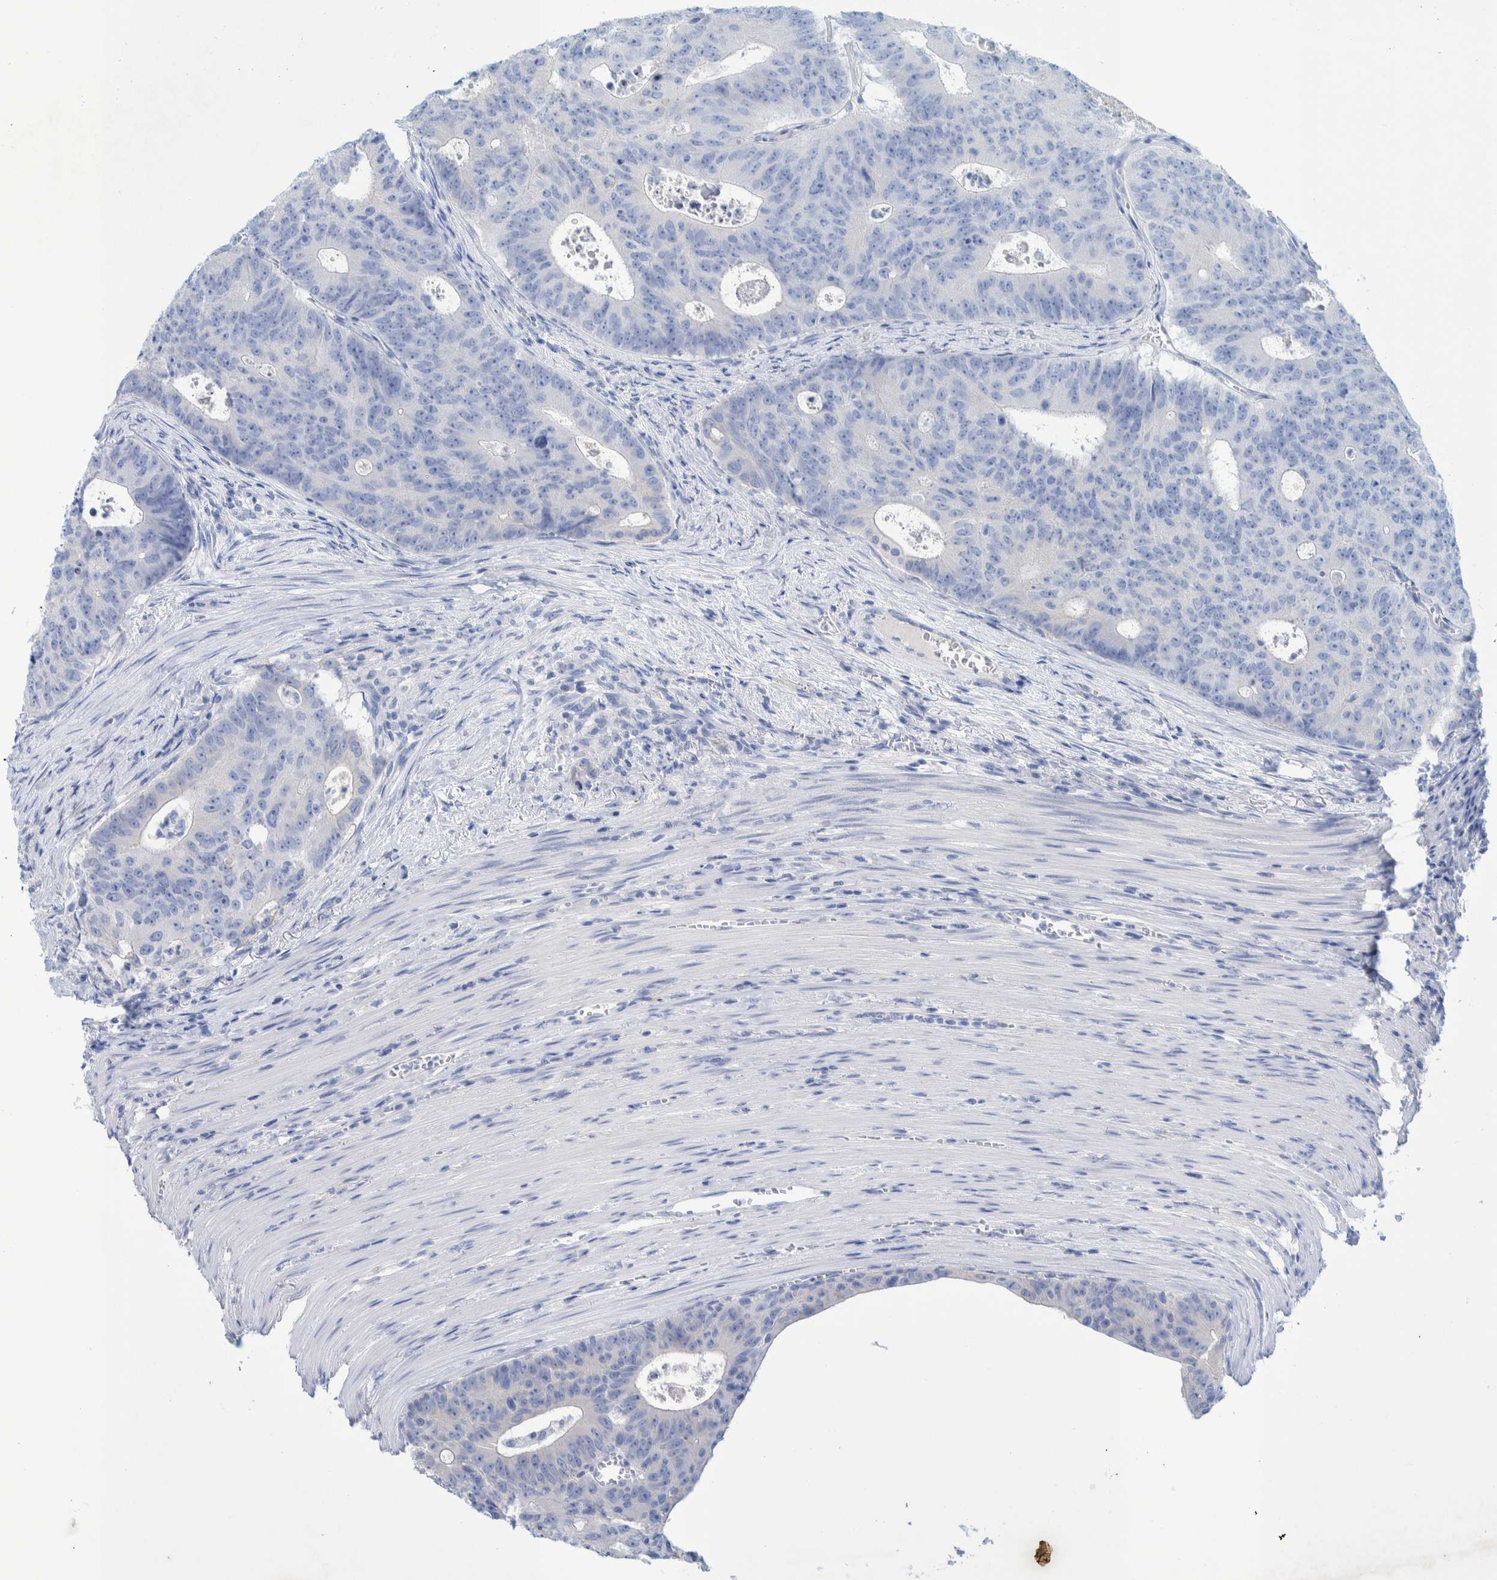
{"staining": {"intensity": "negative", "quantity": "none", "location": "none"}, "tissue": "colorectal cancer", "cell_type": "Tumor cells", "image_type": "cancer", "snomed": [{"axis": "morphology", "description": "Adenocarcinoma, NOS"}, {"axis": "topography", "description": "Colon"}], "caption": "This is an immunohistochemistry image of human colorectal cancer (adenocarcinoma). There is no staining in tumor cells.", "gene": "PERP", "patient": {"sex": "male", "age": 87}}